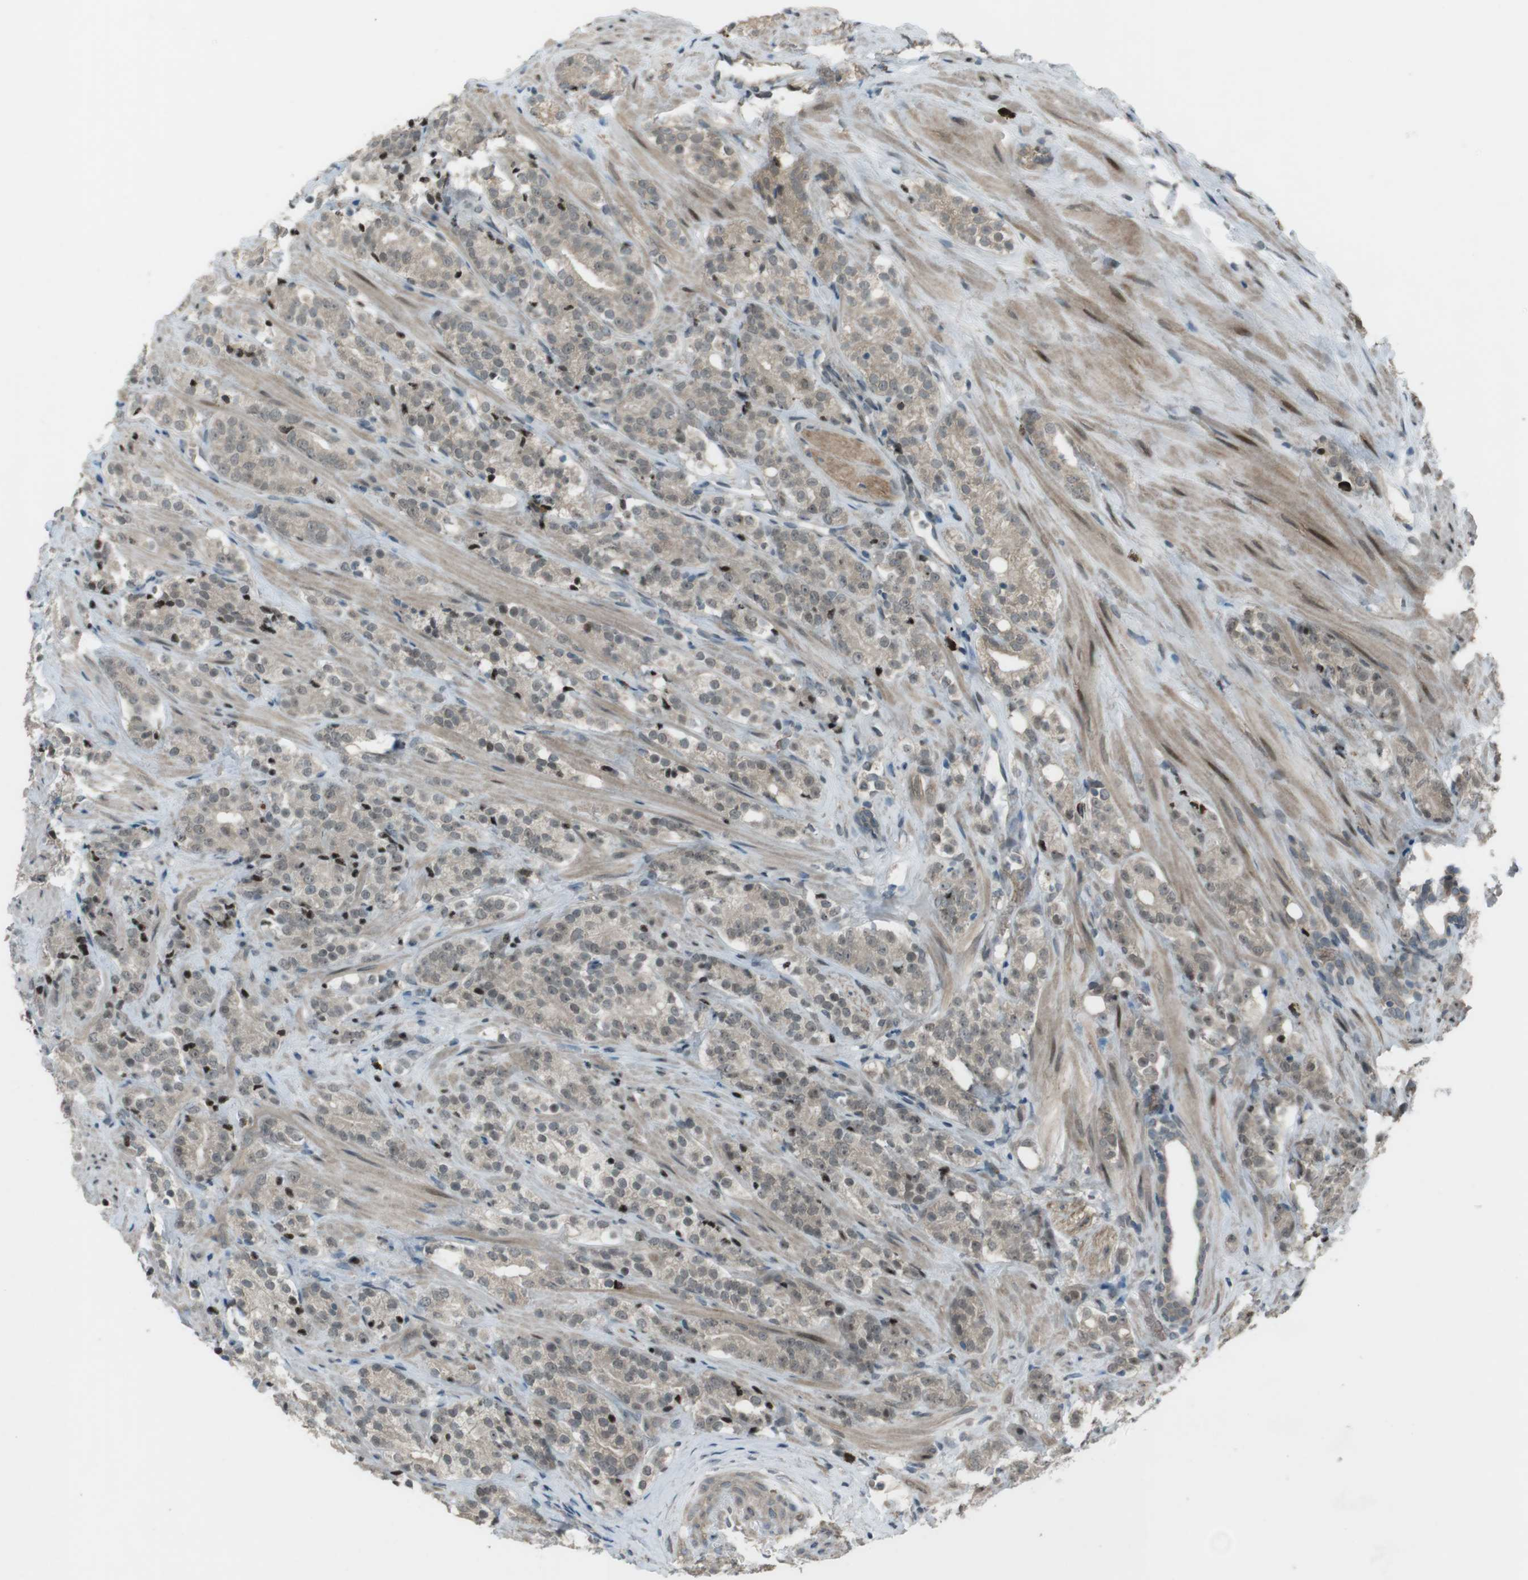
{"staining": {"intensity": "weak", "quantity": ">75%", "location": "cytoplasmic/membranous,nuclear"}, "tissue": "prostate cancer", "cell_type": "Tumor cells", "image_type": "cancer", "snomed": [{"axis": "morphology", "description": "Adenocarcinoma, High grade"}, {"axis": "topography", "description": "Prostate"}], "caption": "Prostate cancer (adenocarcinoma (high-grade)) tissue shows weak cytoplasmic/membranous and nuclear positivity in approximately >75% of tumor cells The staining was performed using DAB (3,3'-diaminobenzidine) to visualize the protein expression in brown, while the nuclei were stained in blue with hematoxylin (Magnification: 20x).", "gene": "SLITRK5", "patient": {"sex": "male", "age": 71}}